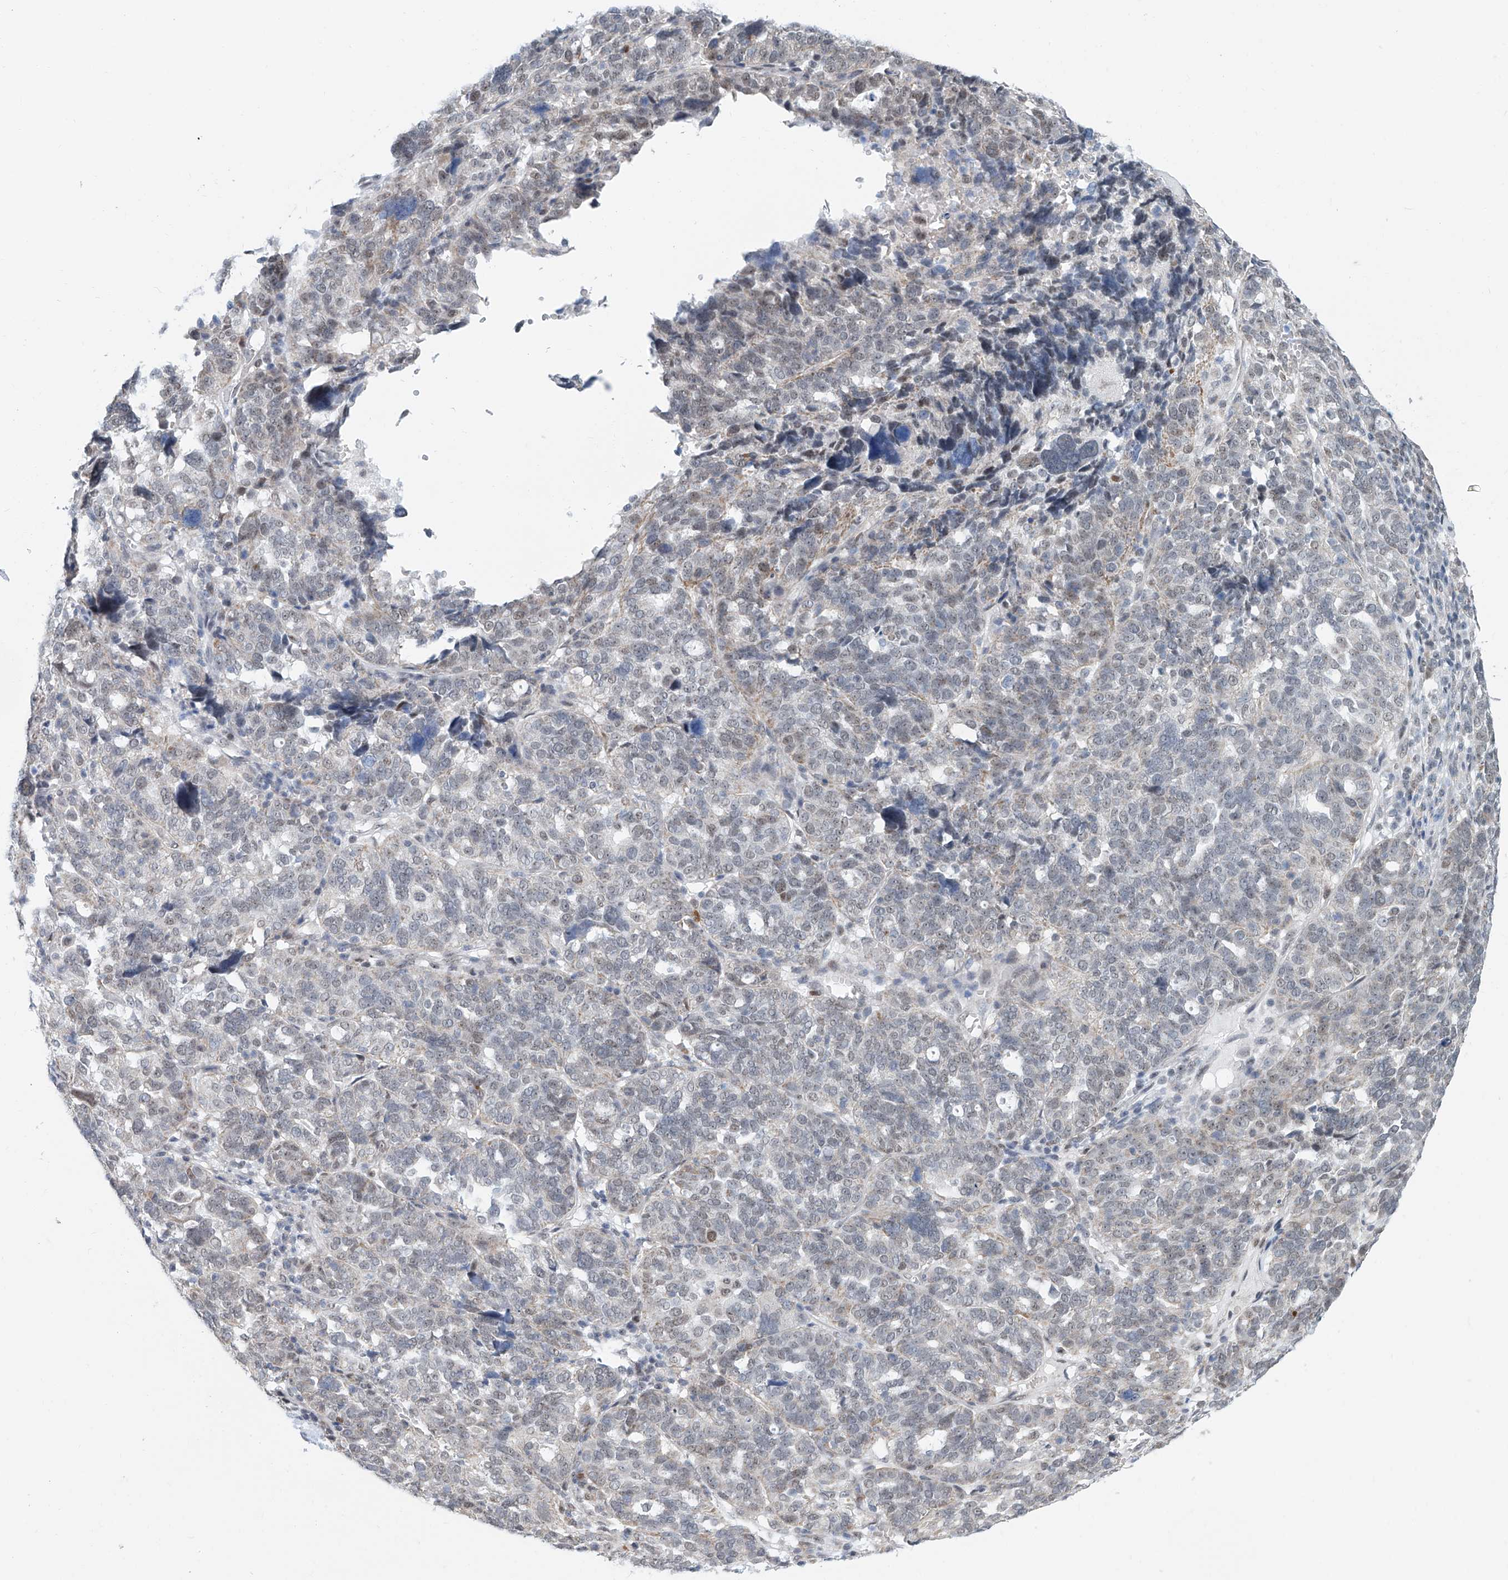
{"staining": {"intensity": "weak", "quantity": "<25%", "location": "cytoplasmic/membranous,nuclear"}, "tissue": "ovarian cancer", "cell_type": "Tumor cells", "image_type": "cancer", "snomed": [{"axis": "morphology", "description": "Cystadenocarcinoma, serous, NOS"}, {"axis": "topography", "description": "Ovary"}], "caption": "A photomicrograph of ovarian serous cystadenocarcinoma stained for a protein displays no brown staining in tumor cells.", "gene": "SDE2", "patient": {"sex": "female", "age": 59}}